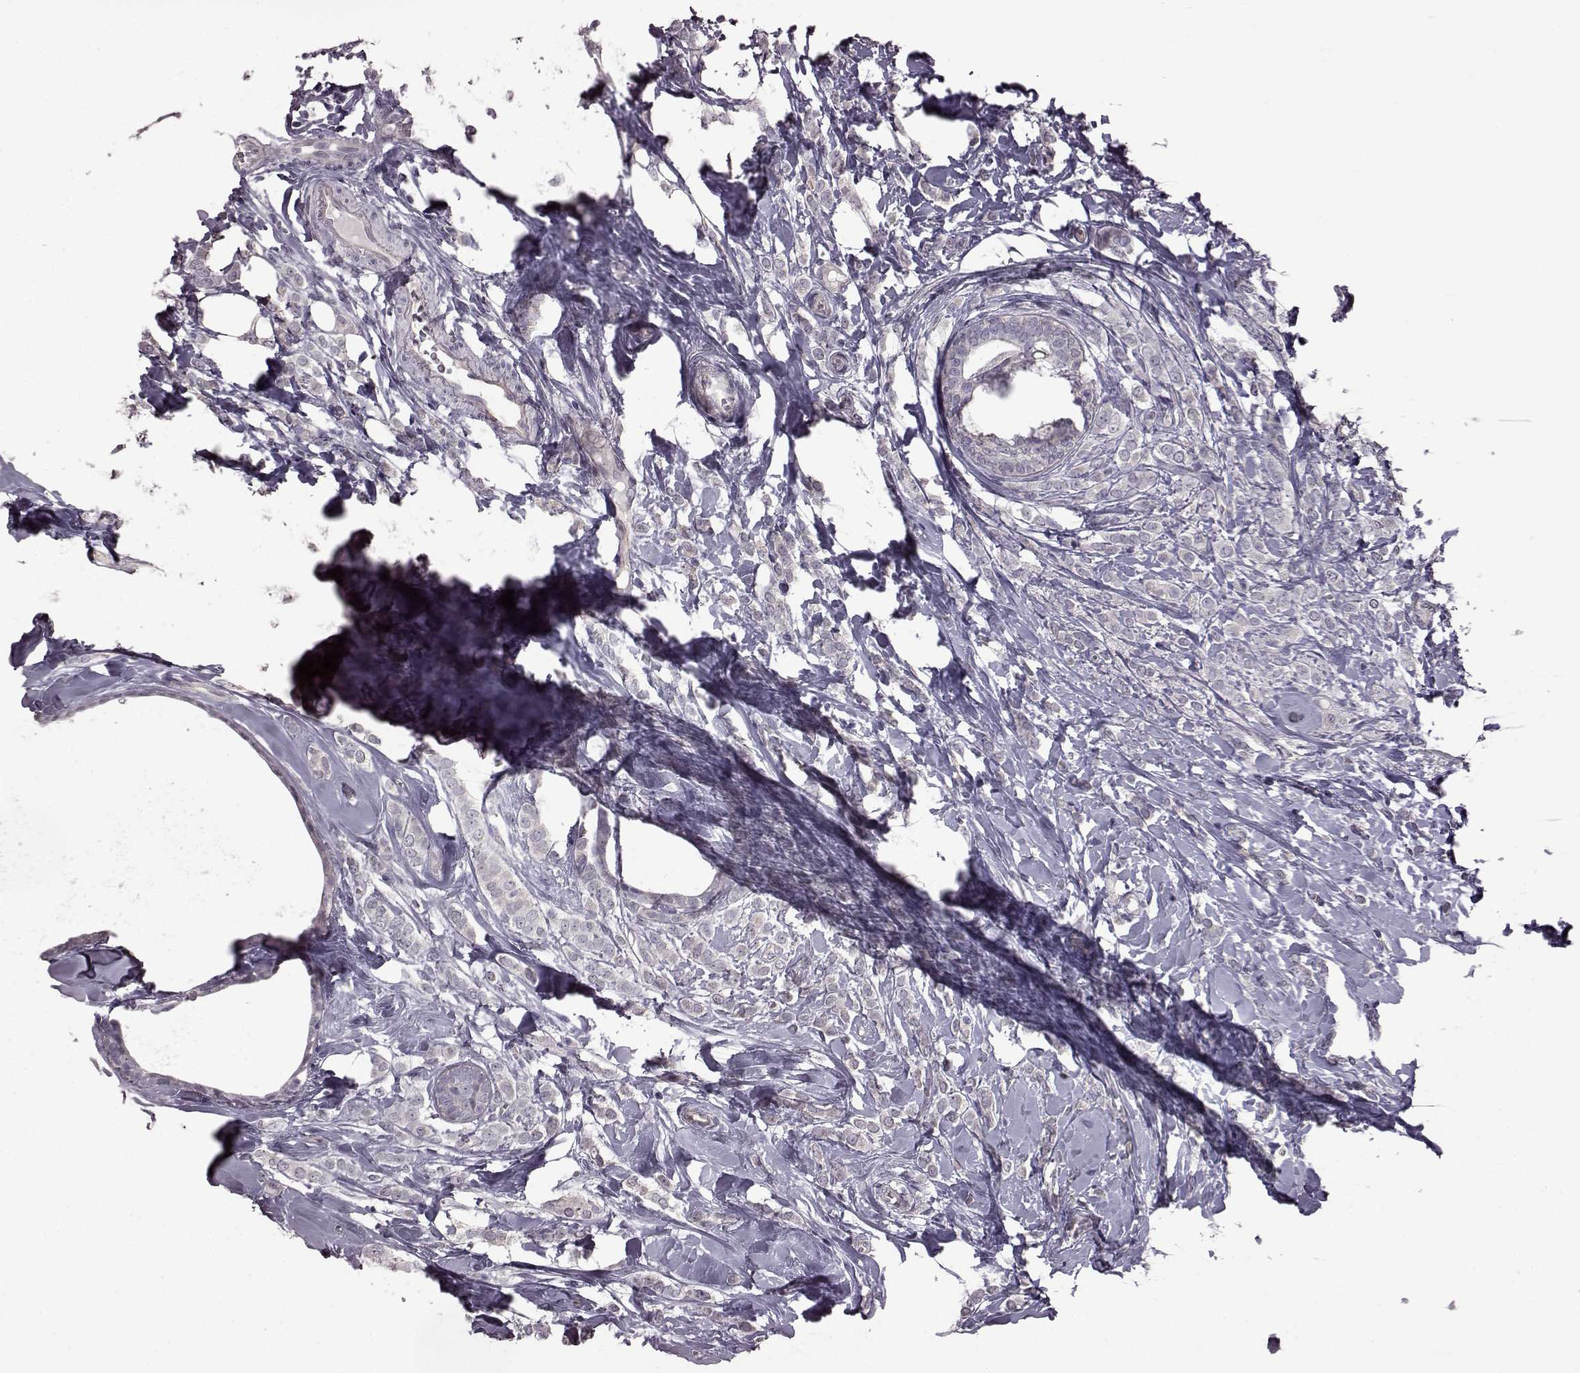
{"staining": {"intensity": "negative", "quantity": "none", "location": "none"}, "tissue": "breast cancer", "cell_type": "Tumor cells", "image_type": "cancer", "snomed": [{"axis": "morphology", "description": "Lobular carcinoma"}, {"axis": "topography", "description": "Breast"}], "caption": "Tumor cells show no significant staining in breast cancer (lobular carcinoma).", "gene": "GAL", "patient": {"sex": "female", "age": 49}}